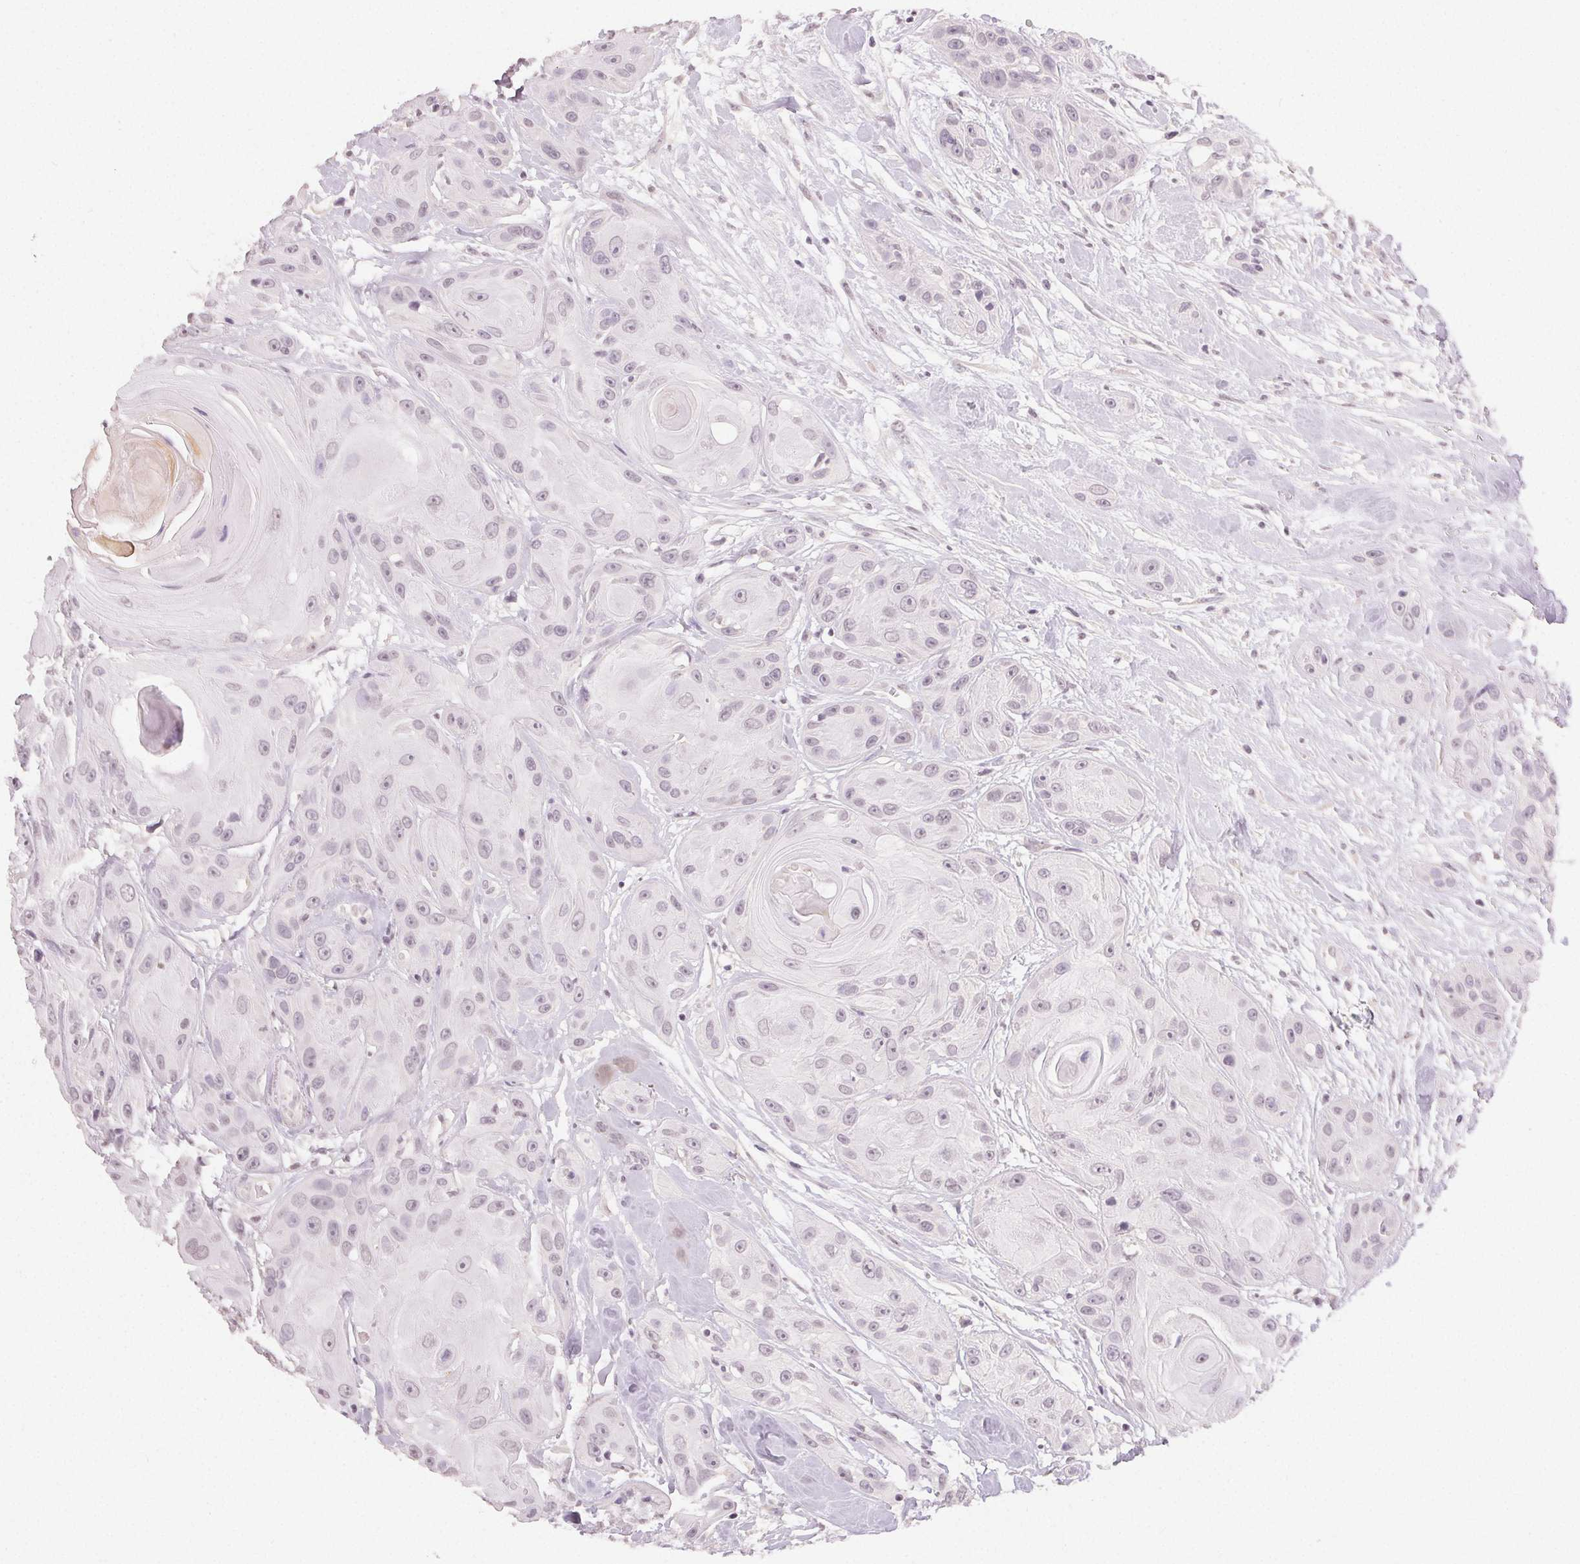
{"staining": {"intensity": "negative", "quantity": "none", "location": "none"}, "tissue": "head and neck cancer", "cell_type": "Tumor cells", "image_type": "cancer", "snomed": [{"axis": "morphology", "description": "Squamous cell carcinoma, NOS"}, {"axis": "topography", "description": "Oral tissue"}, {"axis": "topography", "description": "Head-Neck"}], "caption": "The immunohistochemistry (IHC) photomicrograph has no significant positivity in tumor cells of head and neck squamous cell carcinoma tissue.", "gene": "TMEM174", "patient": {"sex": "male", "age": 77}}